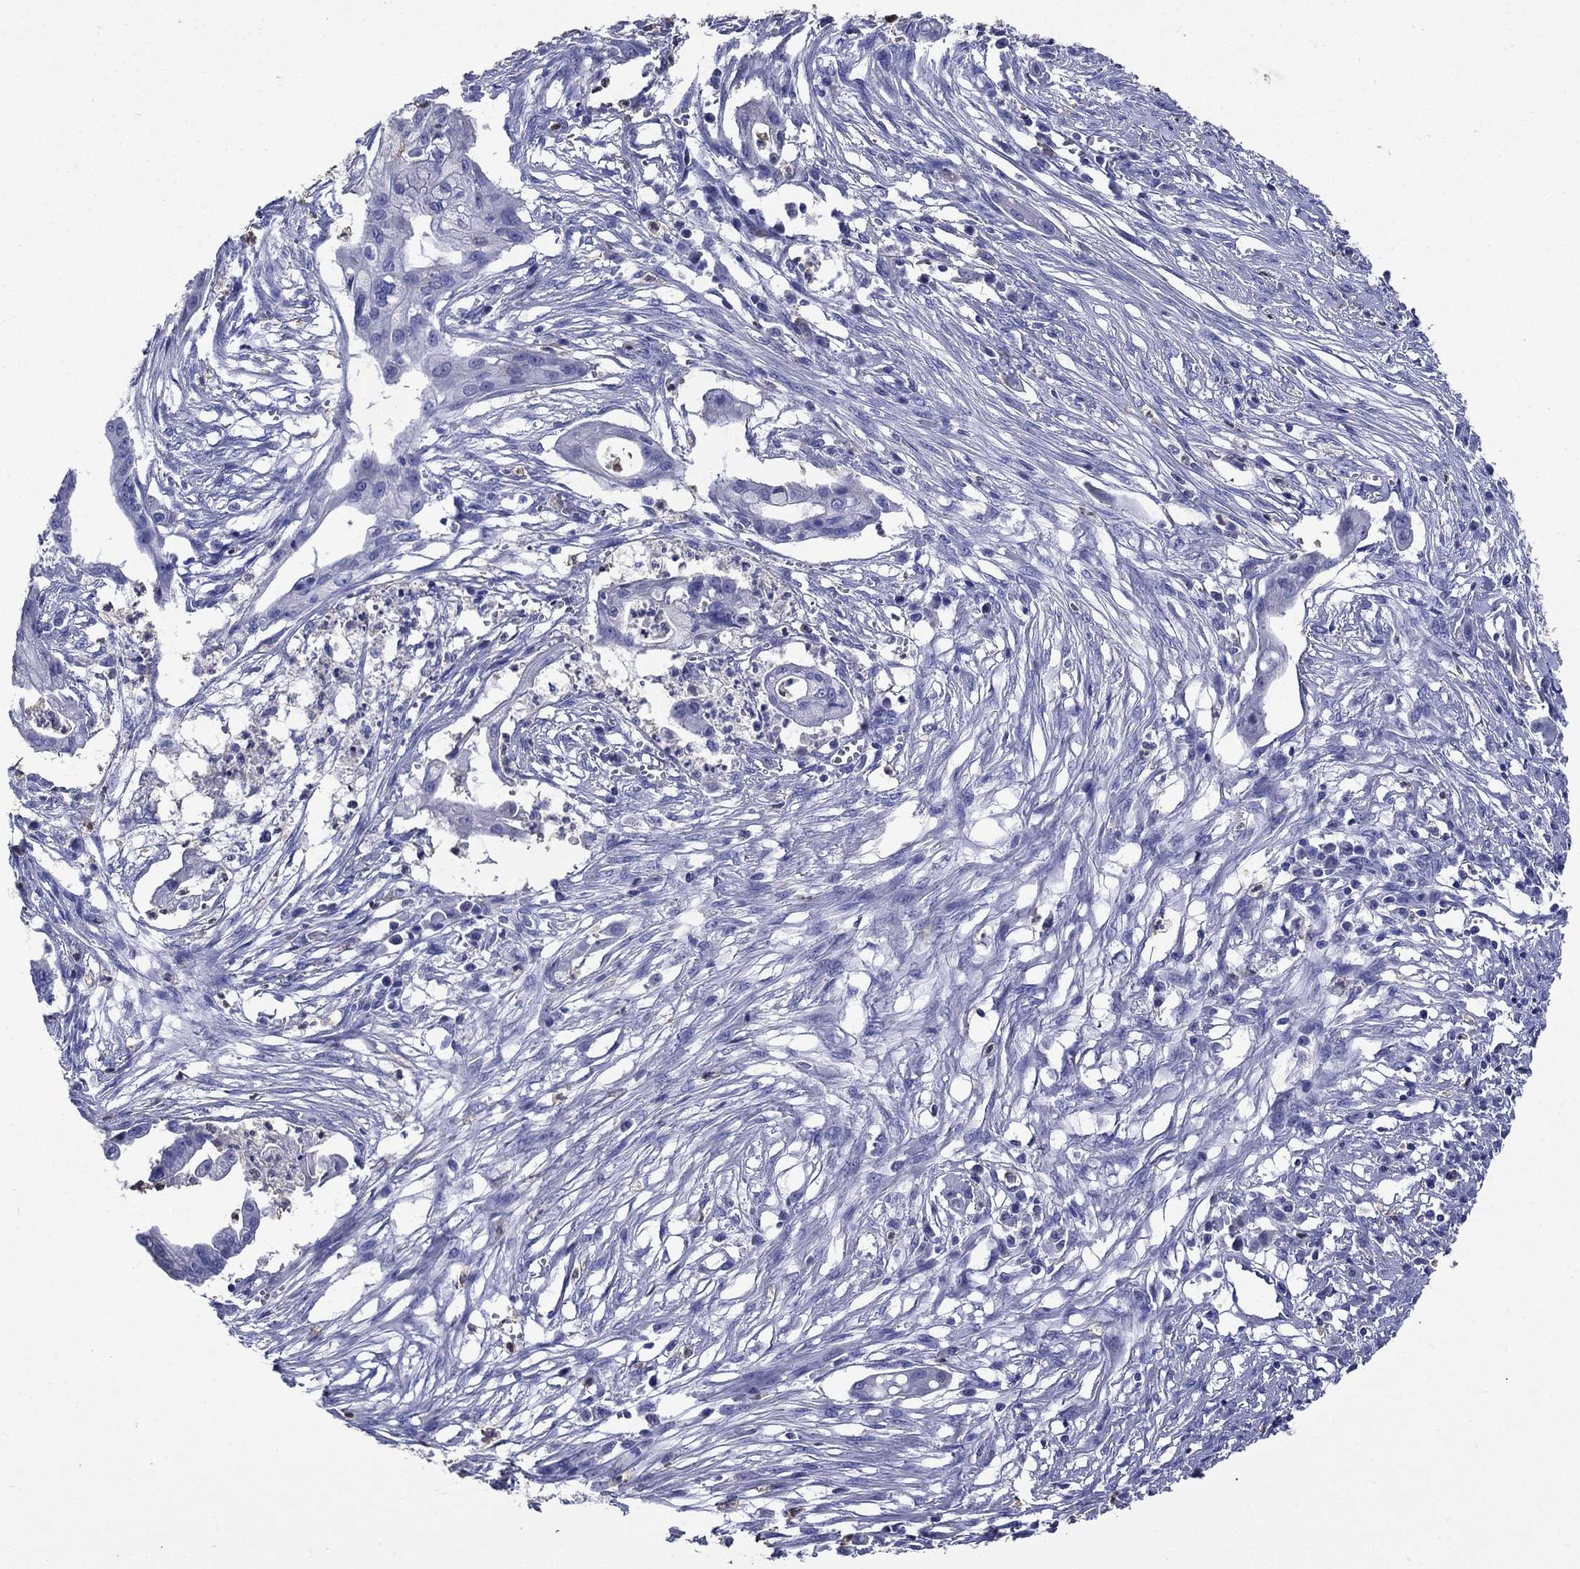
{"staining": {"intensity": "negative", "quantity": "none", "location": "none"}, "tissue": "pancreatic cancer", "cell_type": "Tumor cells", "image_type": "cancer", "snomed": [{"axis": "morphology", "description": "Normal tissue, NOS"}, {"axis": "morphology", "description": "Adenocarcinoma, NOS"}, {"axis": "topography", "description": "Pancreas"}], "caption": "Protein analysis of pancreatic adenocarcinoma displays no significant staining in tumor cells.", "gene": "TFR2", "patient": {"sex": "female", "age": 58}}